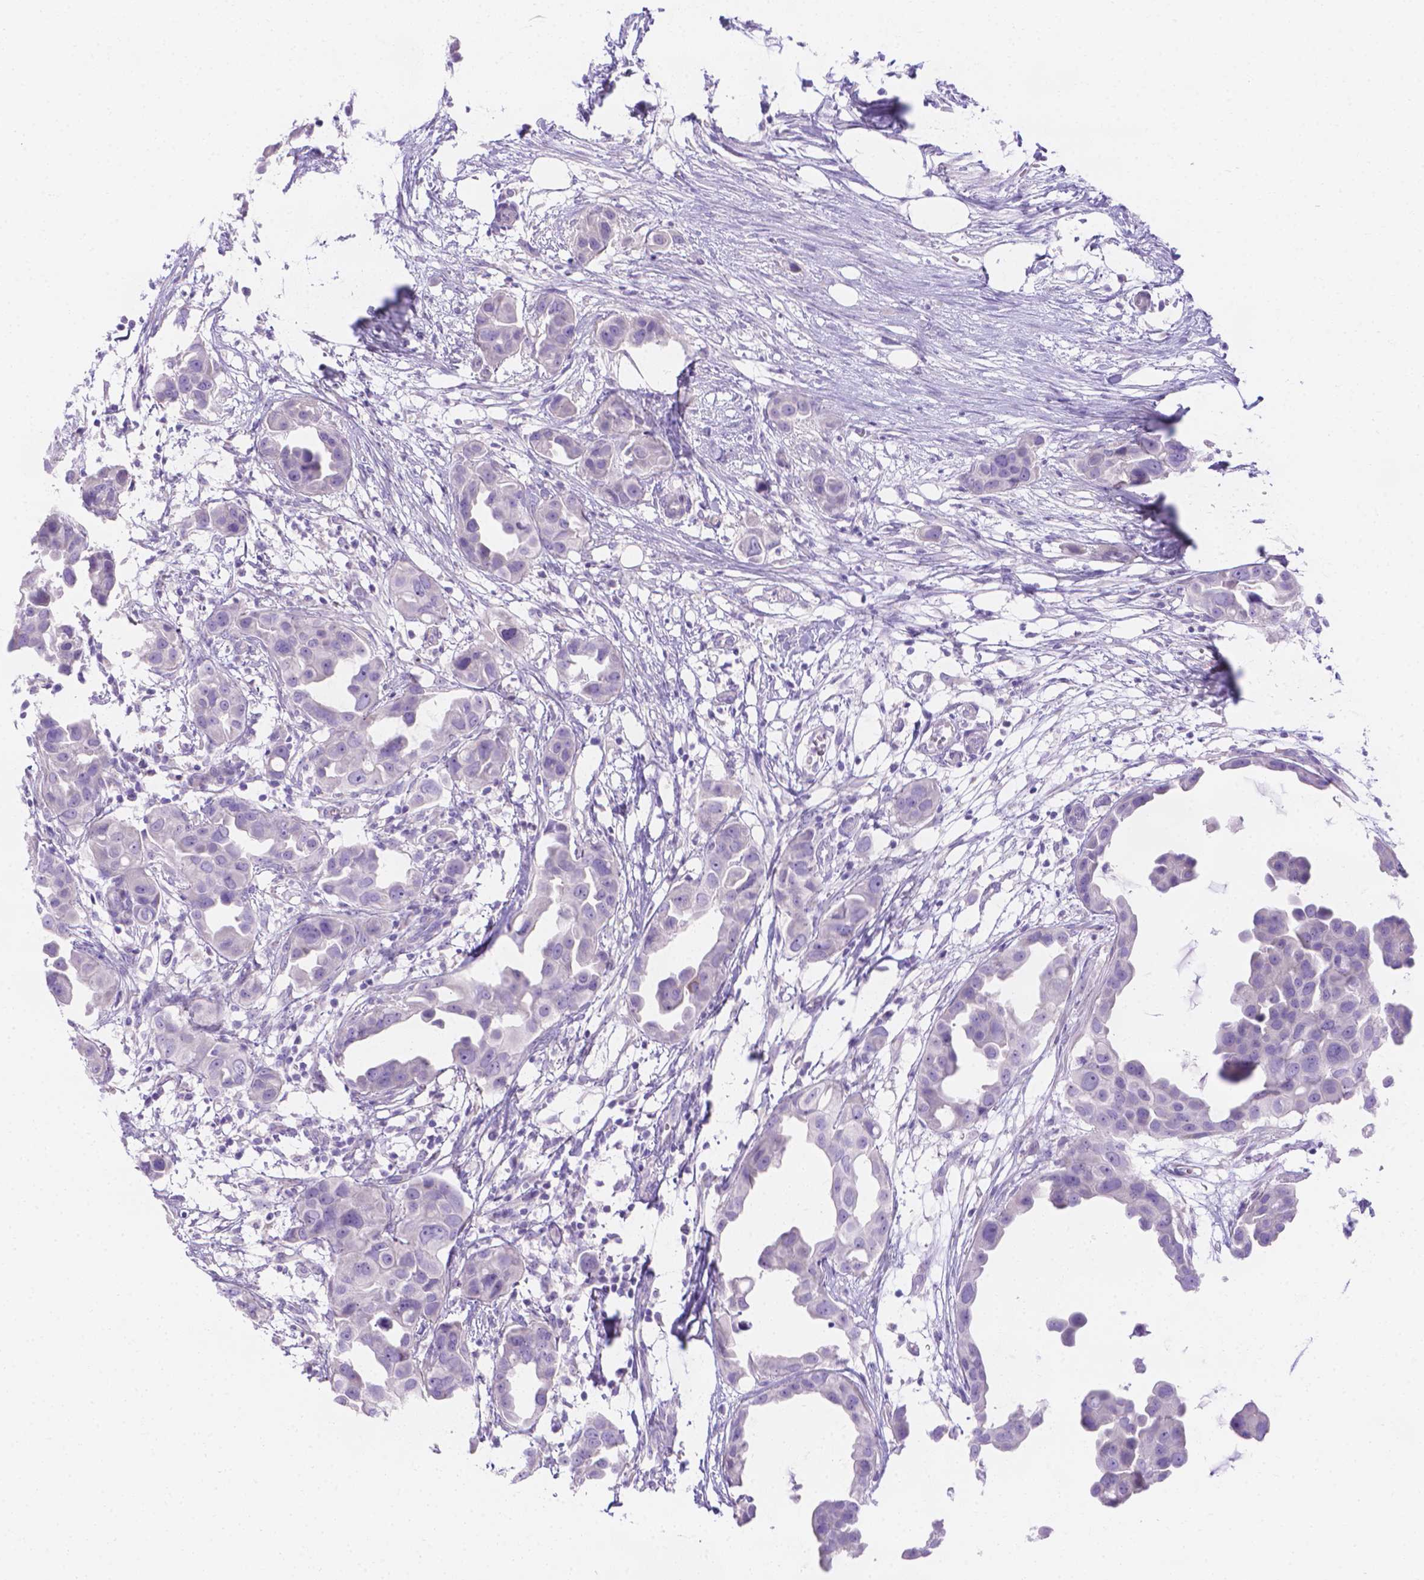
{"staining": {"intensity": "negative", "quantity": "none", "location": "none"}, "tissue": "breast cancer", "cell_type": "Tumor cells", "image_type": "cancer", "snomed": [{"axis": "morphology", "description": "Duct carcinoma"}, {"axis": "topography", "description": "Breast"}], "caption": "Tumor cells are negative for brown protein staining in infiltrating ductal carcinoma (breast).", "gene": "MLN", "patient": {"sex": "female", "age": 38}}